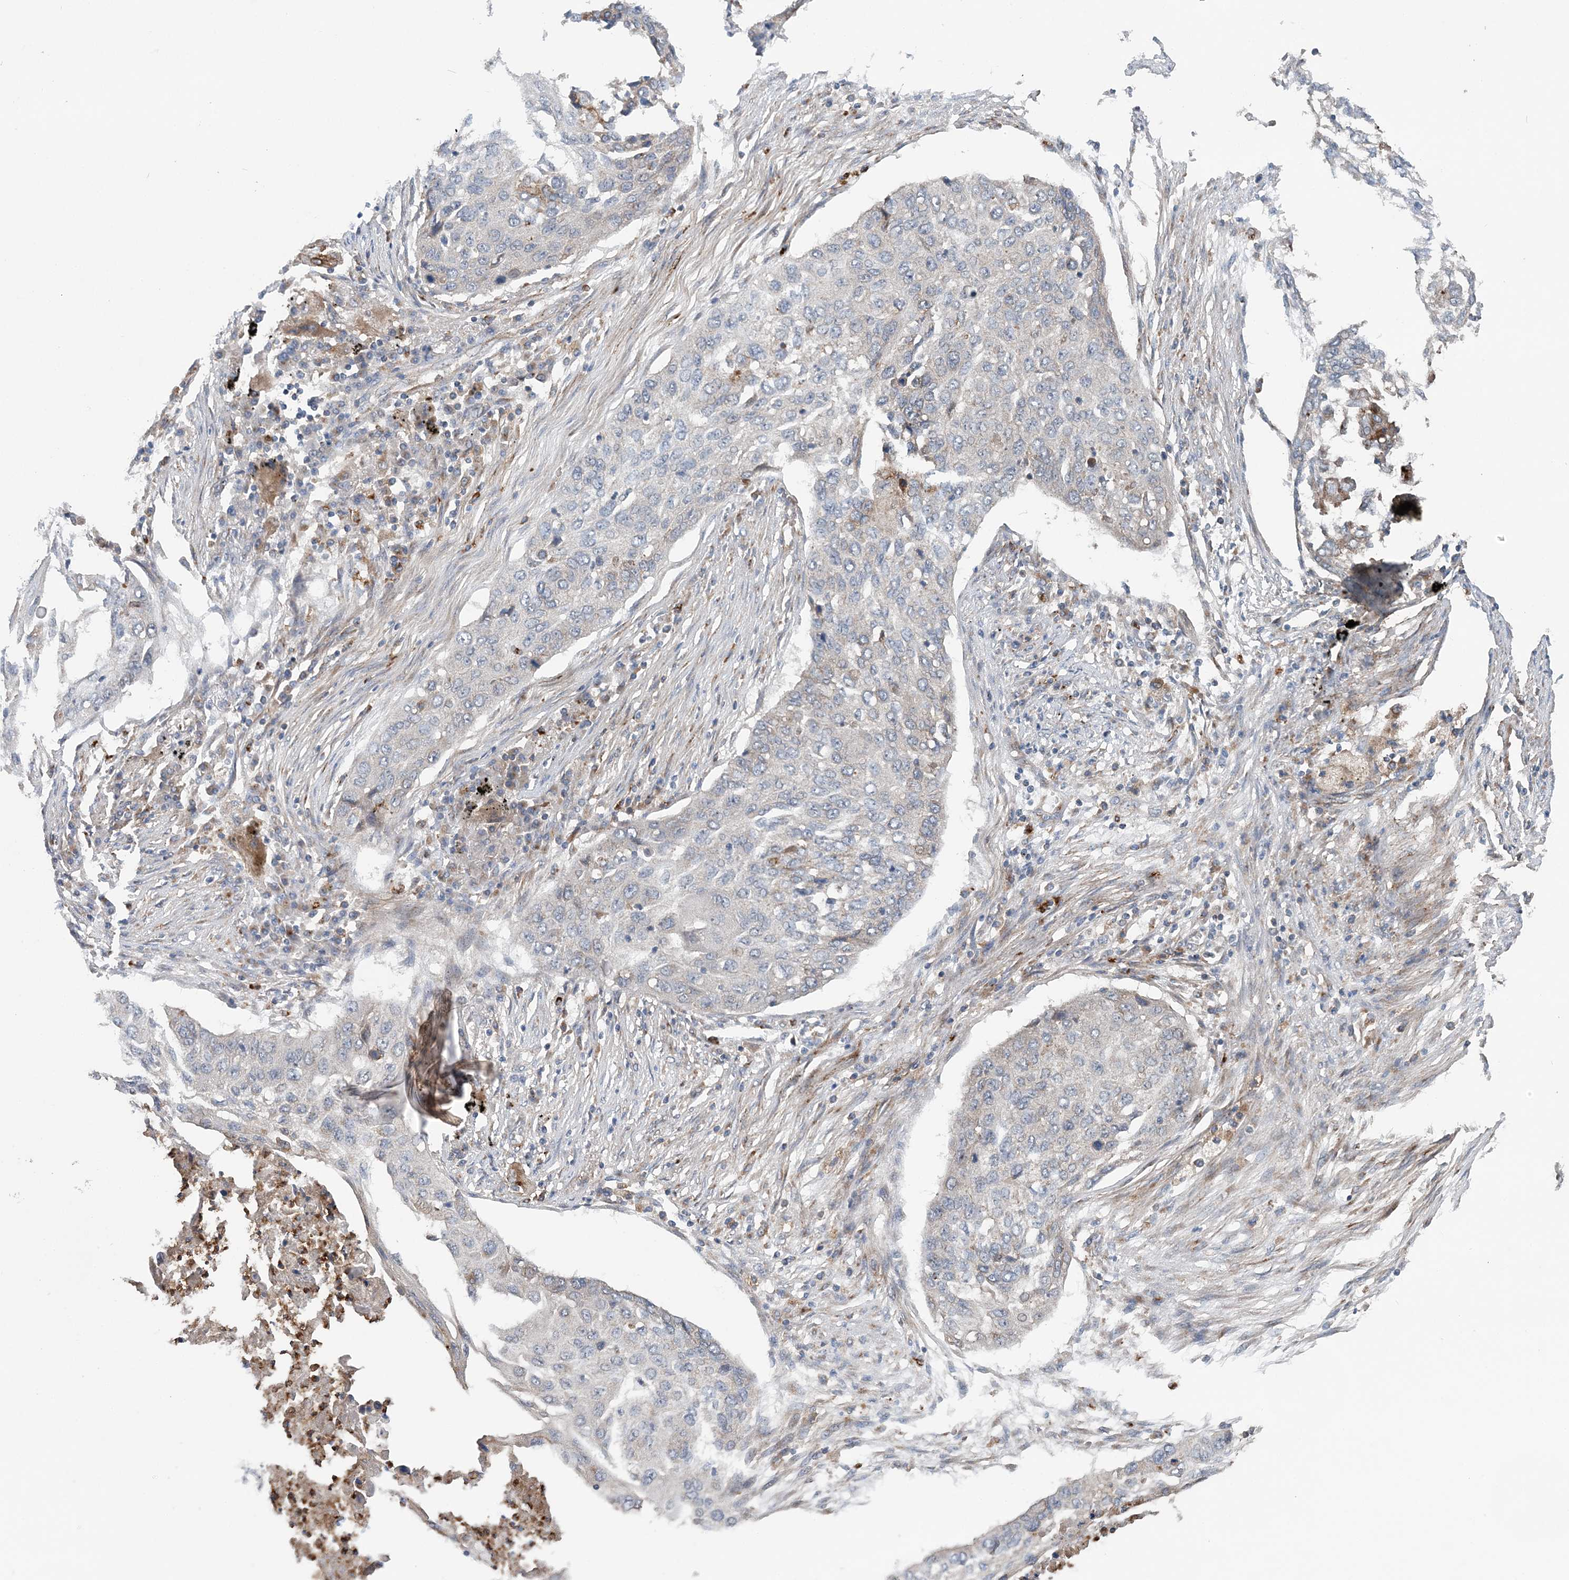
{"staining": {"intensity": "negative", "quantity": "none", "location": "none"}, "tissue": "lung cancer", "cell_type": "Tumor cells", "image_type": "cancer", "snomed": [{"axis": "morphology", "description": "Squamous cell carcinoma, NOS"}, {"axis": "topography", "description": "Lung"}], "caption": "Histopathology image shows no significant protein expression in tumor cells of lung squamous cell carcinoma. (DAB (3,3'-diaminobenzidine) immunohistochemistry visualized using brightfield microscopy, high magnification).", "gene": "PTTG1IP", "patient": {"sex": "female", "age": 63}}